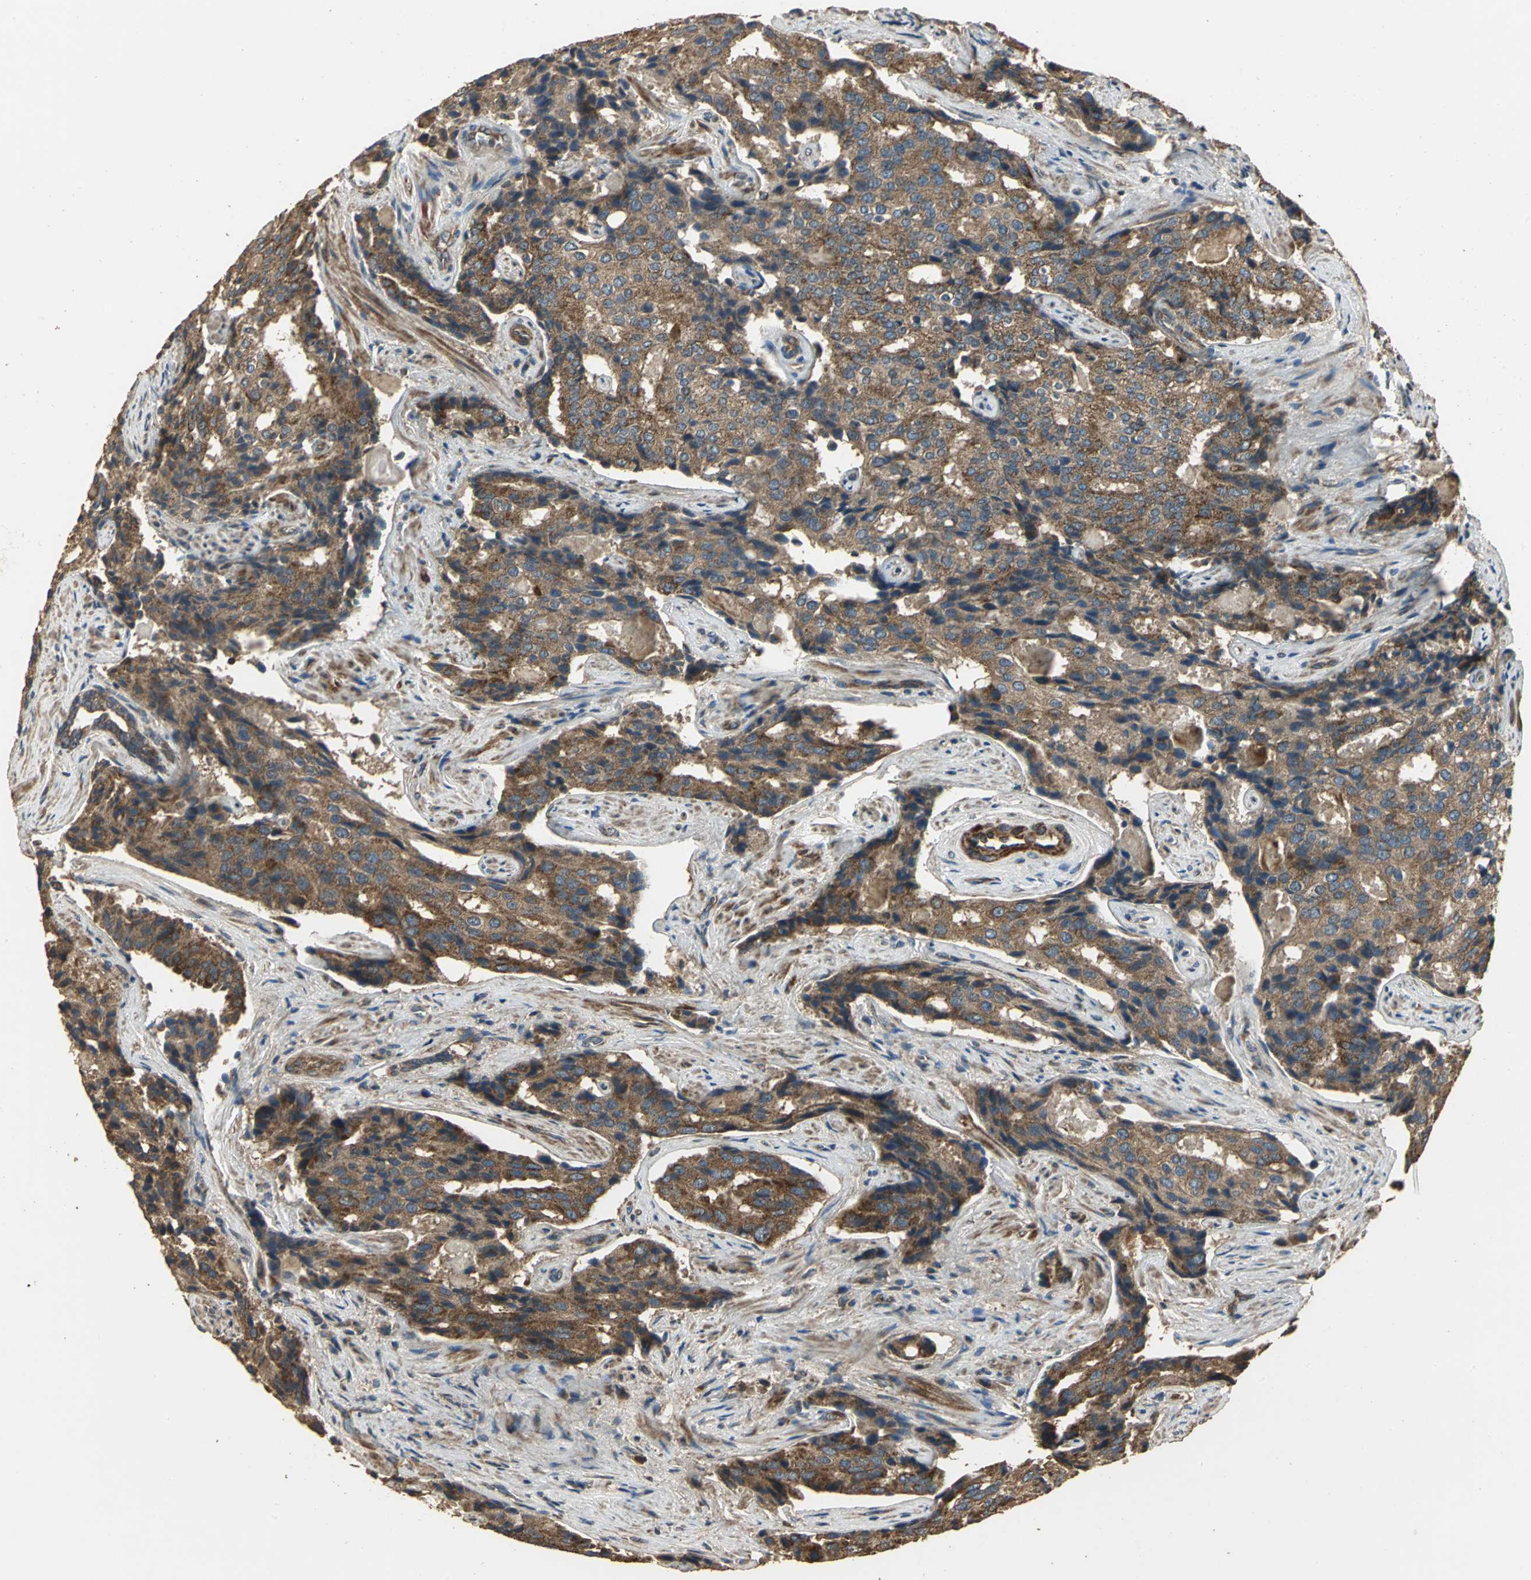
{"staining": {"intensity": "strong", "quantity": ">75%", "location": "cytoplasmic/membranous"}, "tissue": "prostate cancer", "cell_type": "Tumor cells", "image_type": "cancer", "snomed": [{"axis": "morphology", "description": "Adenocarcinoma, High grade"}, {"axis": "topography", "description": "Prostate"}], "caption": "The photomicrograph shows immunohistochemical staining of prostate cancer (adenocarcinoma (high-grade)). There is strong cytoplasmic/membranous staining is identified in about >75% of tumor cells. (DAB (3,3'-diaminobenzidine) IHC with brightfield microscopy, high magnification).", "gene": "KANK1", "patient": {"sex": "male", "age": 58}}